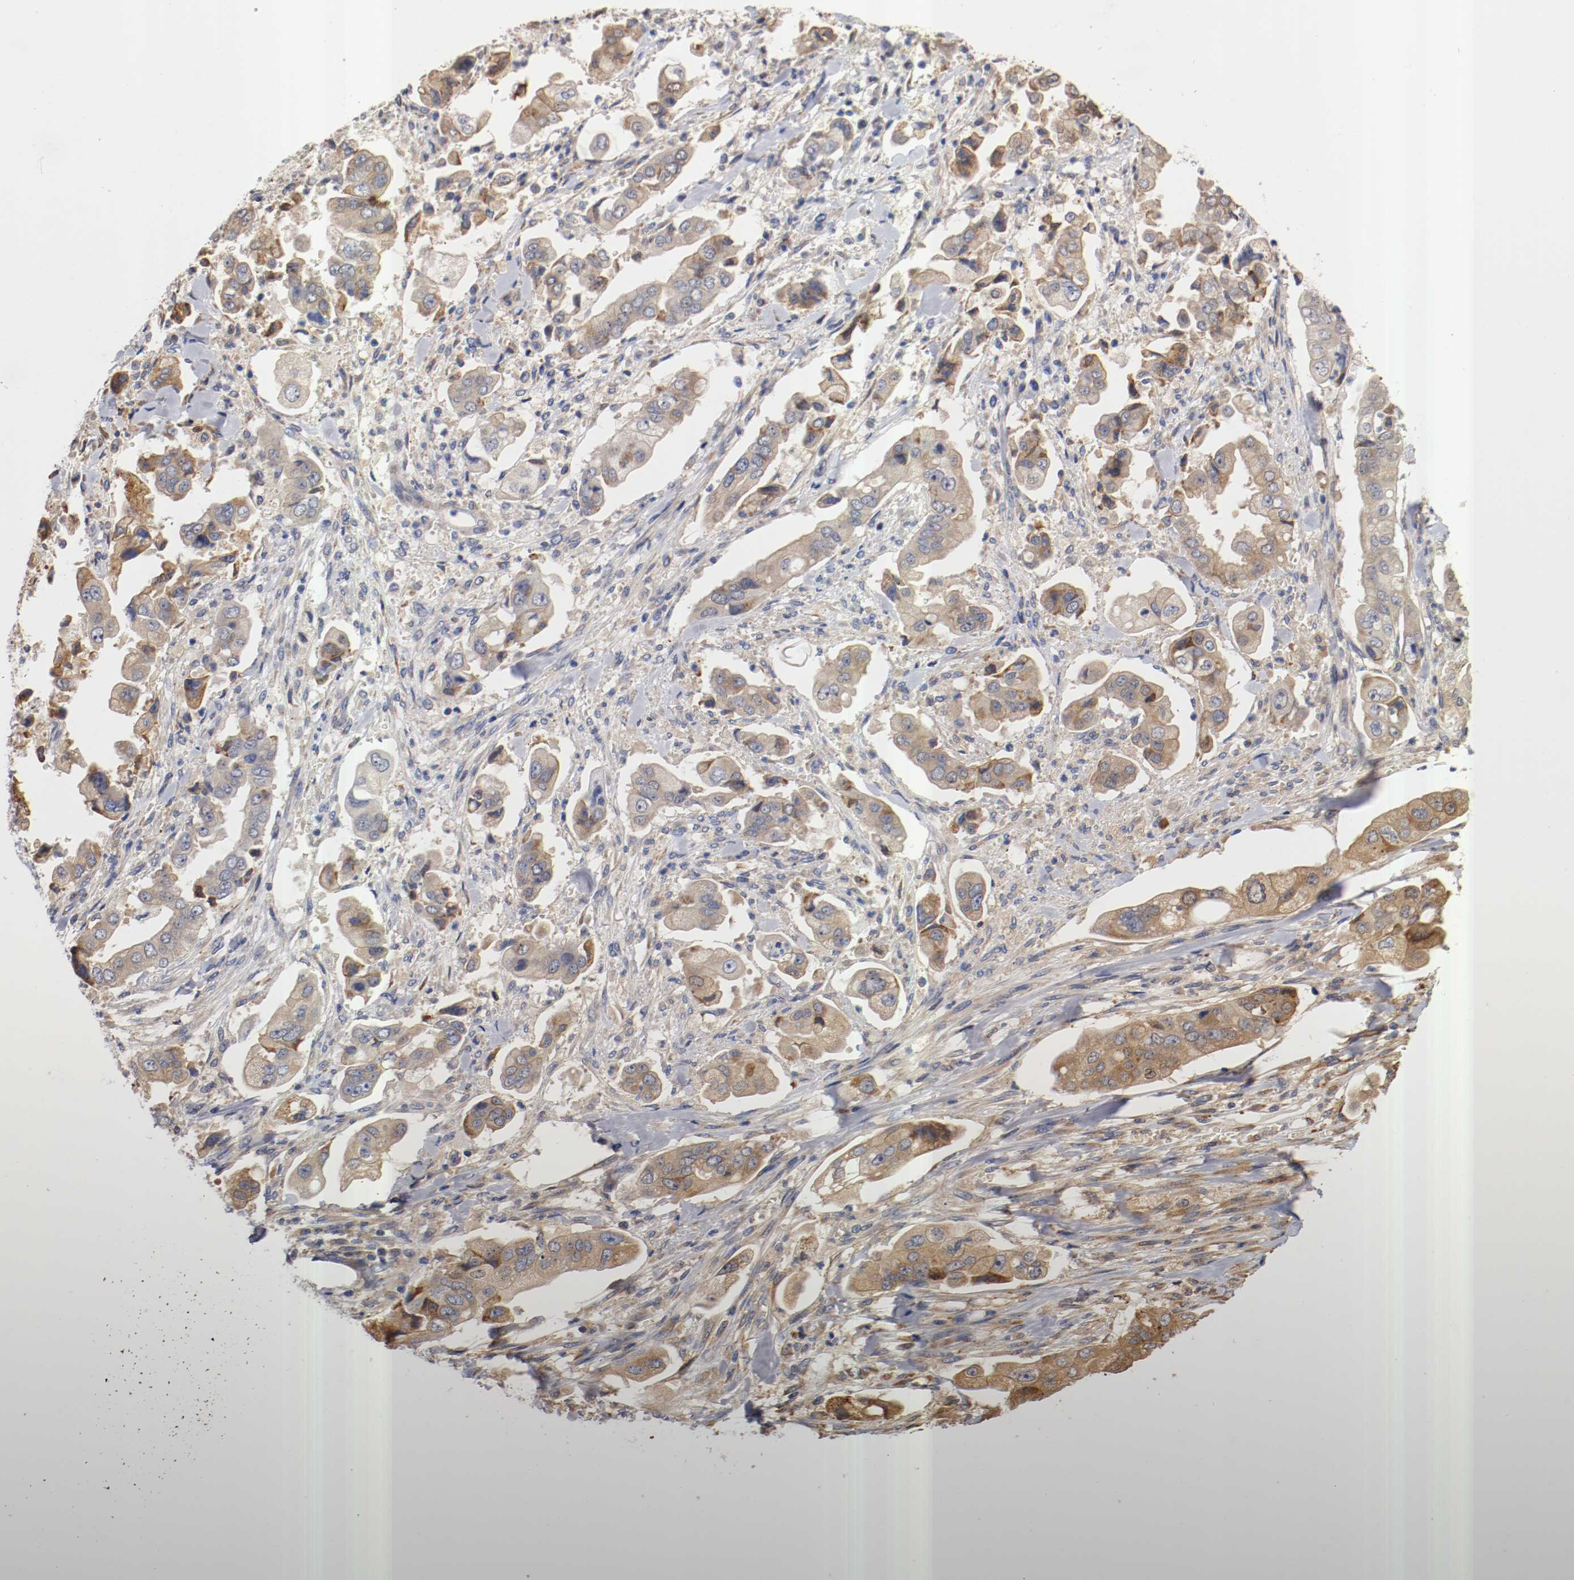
{"staining": {"intensity": "moderate", "quantity": ">75%", "location": "cytoplasmic/membranous"}, "tissue": "stomach cancer", "cell_type": "Tumor cells", "image_type": "cancer", "snomed": [{"axis": "morphology", "description": "Adenocarcinoma, NOS"}, {"axis": "topography", "description": "Stomach"}], "caption": "A photomicrograph of human stomach adenocarcinoma stained for a protein shows moderate cytoplasmic/membranous brown staining in tumor cells.", "gene": "TNFSF13", "patient": {"sex": "male", "age": 62}}